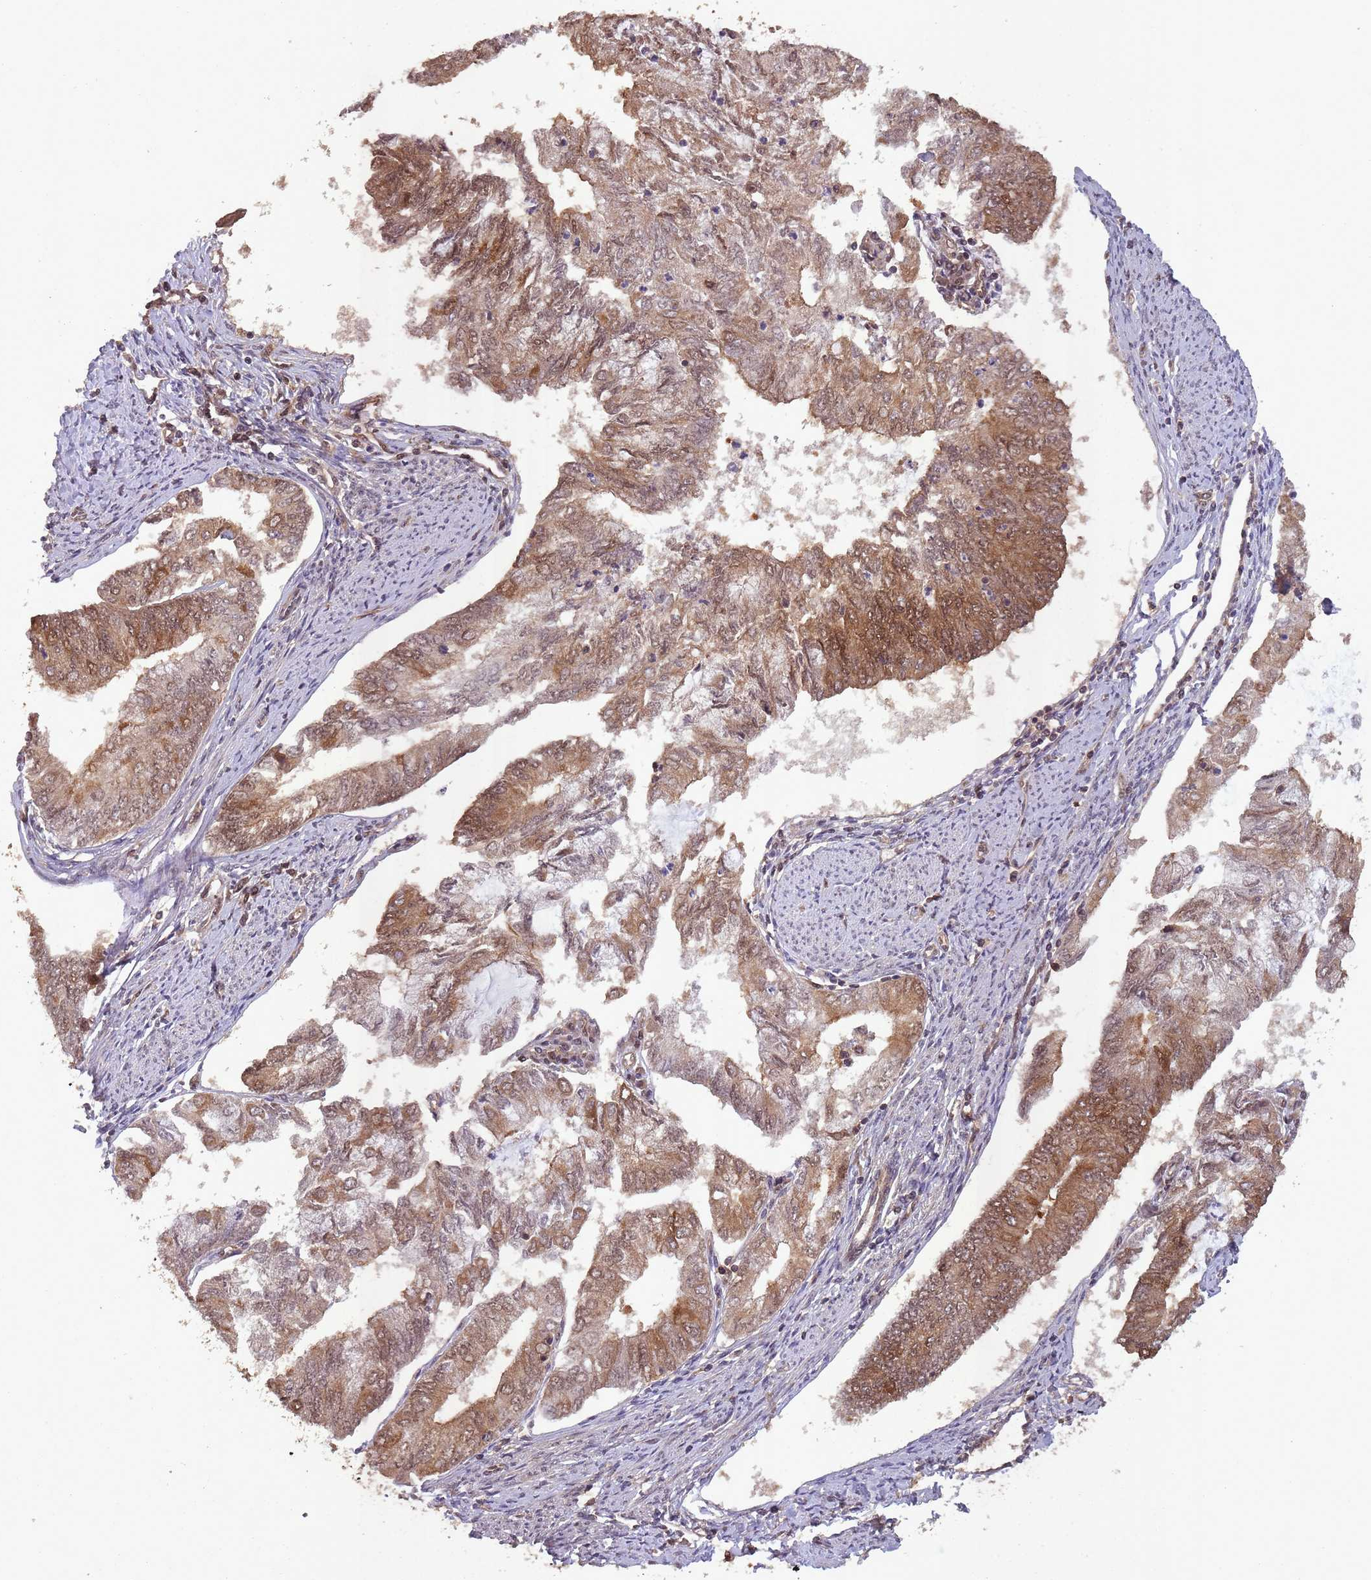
{"staining": {"intensity": "moderate", "quantity": ">75%", "location": "cytoplasmic/membranous,nuclear"}, "tissue": "endometrial cancer", "cell_type": "Tumor cells", "image_type": "cancer", "snomed": [{"axis": "morphology", "description": "Adenocarcinoma, NOS"}, {"axis": "topography", "description": "Endometrium"}], "caption": "The histopathology image shows immunohistochemical staining of endometrial cancer (adenocarcinoma). There is moderate cytoplasmic/membranous and nuclear staining is identified in about >75% of tumor cells.", "gene": "PPP6R3", "patient": {"sex": "female", "age": 68}}